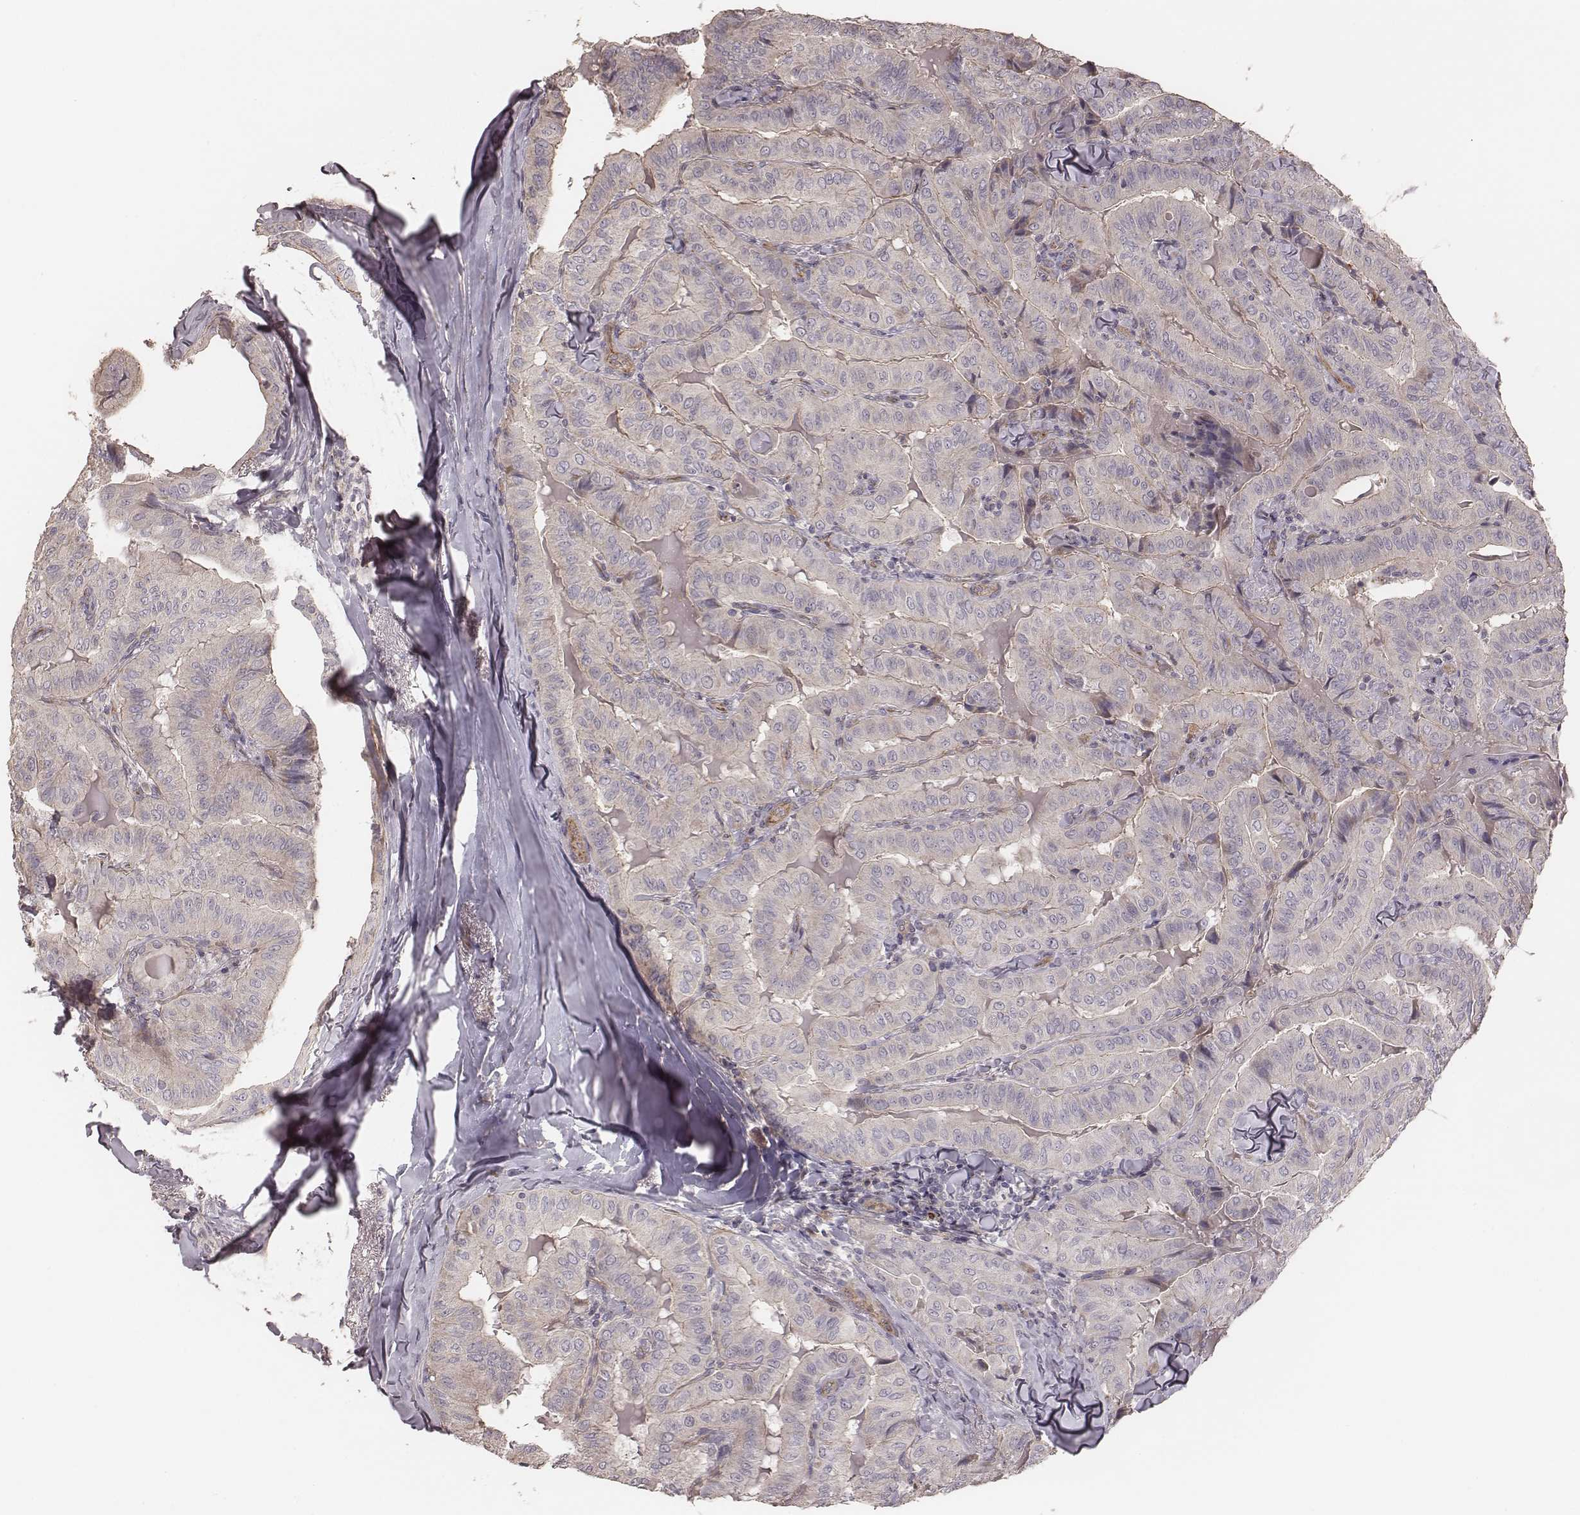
{"staining": {"intensity": "negative", "quantity": "none", "location": "none"}, "tissue": "thyroid cancer", "cell_type": "Tumor cells", "image_type": "cancer", "snomed": [{"axis": "morphology", "description": "Papillary adenocarcinoma, NOS"}, {"axis": "topography", "description": "Thyroid gland"}], "caption": "A high-resolution micrograph shows immunohistochemistry (IHC) staining of thyroid cancer, which displays no significant positivity in tumor cells.", "gene": "OTOGL", "patient": {"sex": "female", "age": 68}}